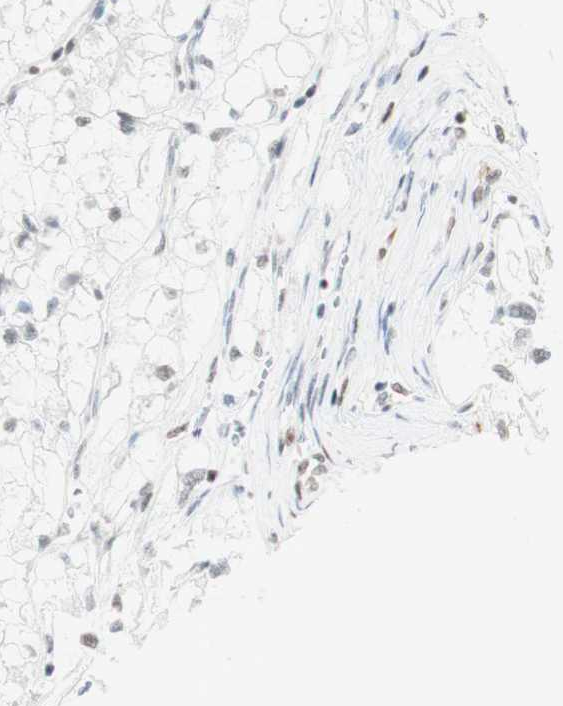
{"staining": {"intensity": "weak", "quantity": ">75%", "location": "nuclear"}, "tissue": "renal cancer", "cell_type": "Tumor cells", "image_type": "cancer", "snomed": [{"axis": "morphology", "description": "Adenocarcinoma, NOS"}, {"axis": "topography", "description": "Kidney"}], "caption": "Immunohistochemistry (IHC) photomicrograph of human adenocarcinoma (renal) stained for a protein (brown), which displays low levels of weak nuclear expression in approximately >75% of tumor cells.", "gene": "HNRNPA2B1", "patient": {"sex": "female", "age": 70}}